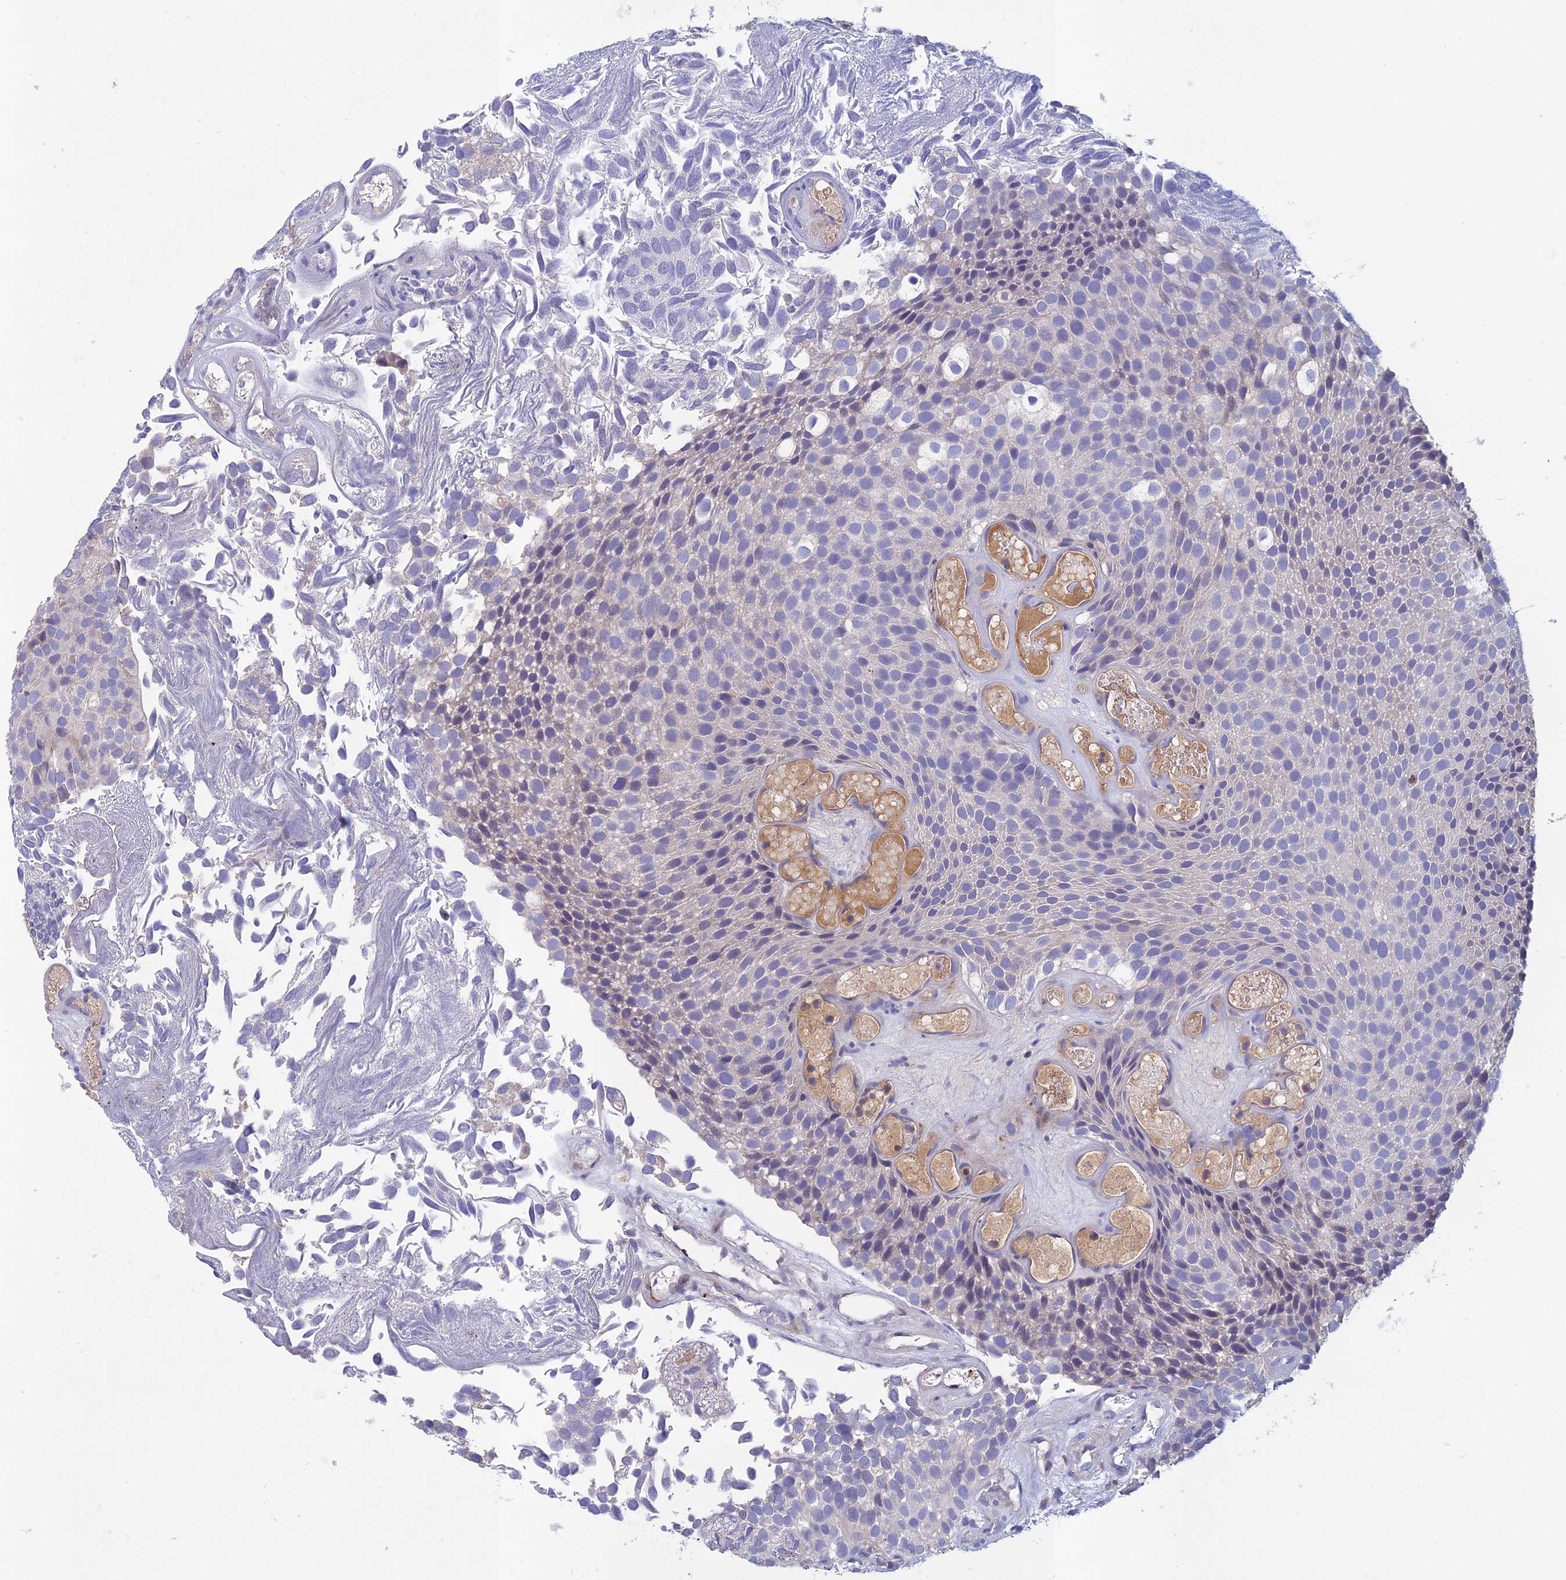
{"staining": {"intensity": "negative", "quantity": "none", "location": "none"}, "tissue": "urothelial cancer", "cell_type": "Tumor cells", "image_type": "cancer", "snomed": [{"axis": "morphology", "description": "Urothelial carcinoma, Low grade"}, {"axis": "topography", "description": "Urinary bladder"}], "caption": "This is a micrograph of immunohistochemistry staining of urothelial cancer, which shows no staining in tumor cells.", "gene": "ADO", "patient": {"sex": "male", "age": 89}}